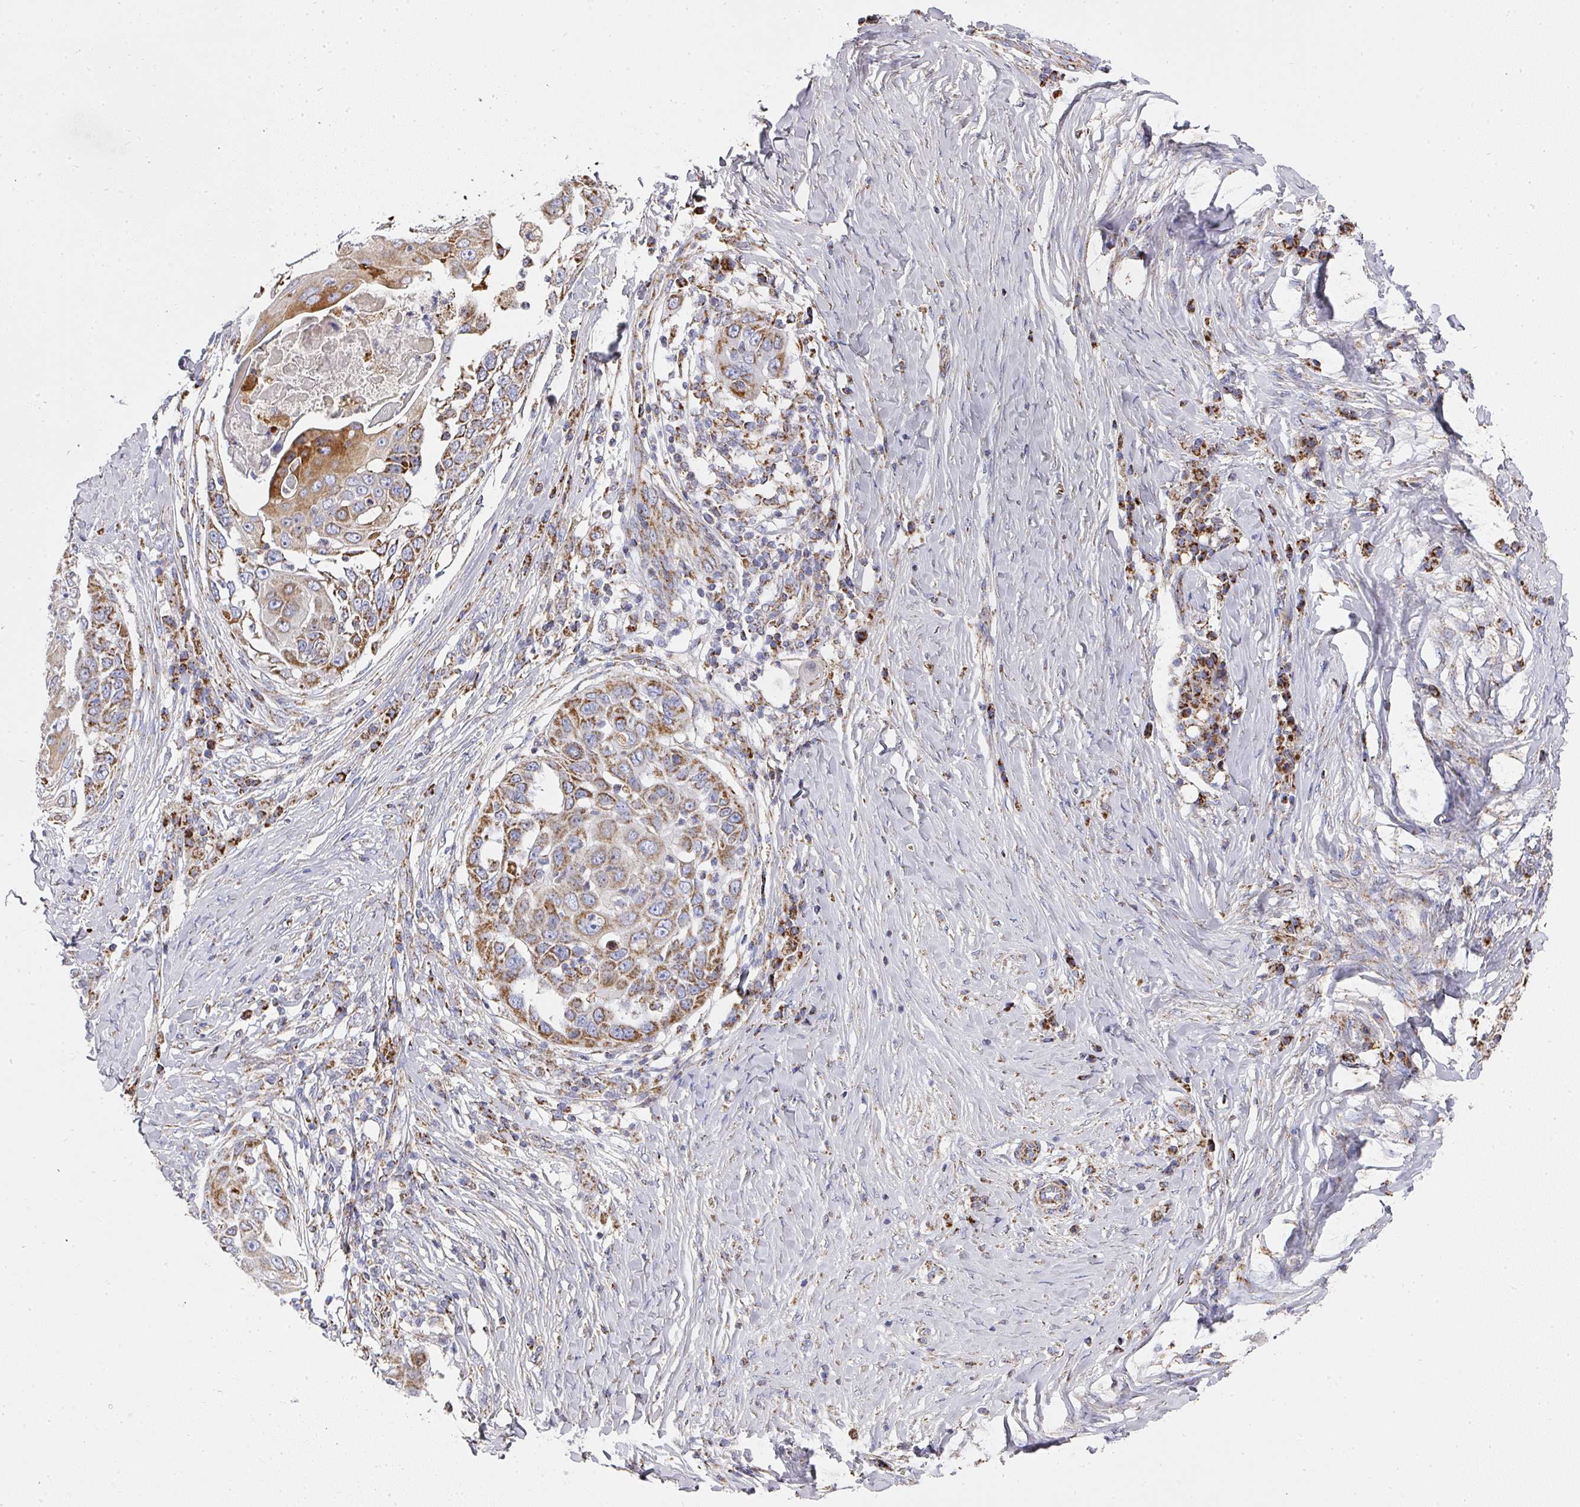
{"staining": {"intensity": "strong", "quantity": "25%-75%", "location": "cytoplasmic/membranous"}, "tissue": "skin cancer", "cell_type": "Tumor cells", "image_type": "cancer", "snomed": [{"axis": "morphology", "description": "Squamous cell carcinoma, NOS"}, {"axis": "topography", "description": "Skin"}], "caption": "Immunohistochemical staining of skin squamous cell carcinoma exhibits high levels of strong cytoplasmic/membranous protein staining in about 25%-75% of tumor cells.", "gene": "UQCRFS1", "patient": {"sex": "female", "age": 44}}